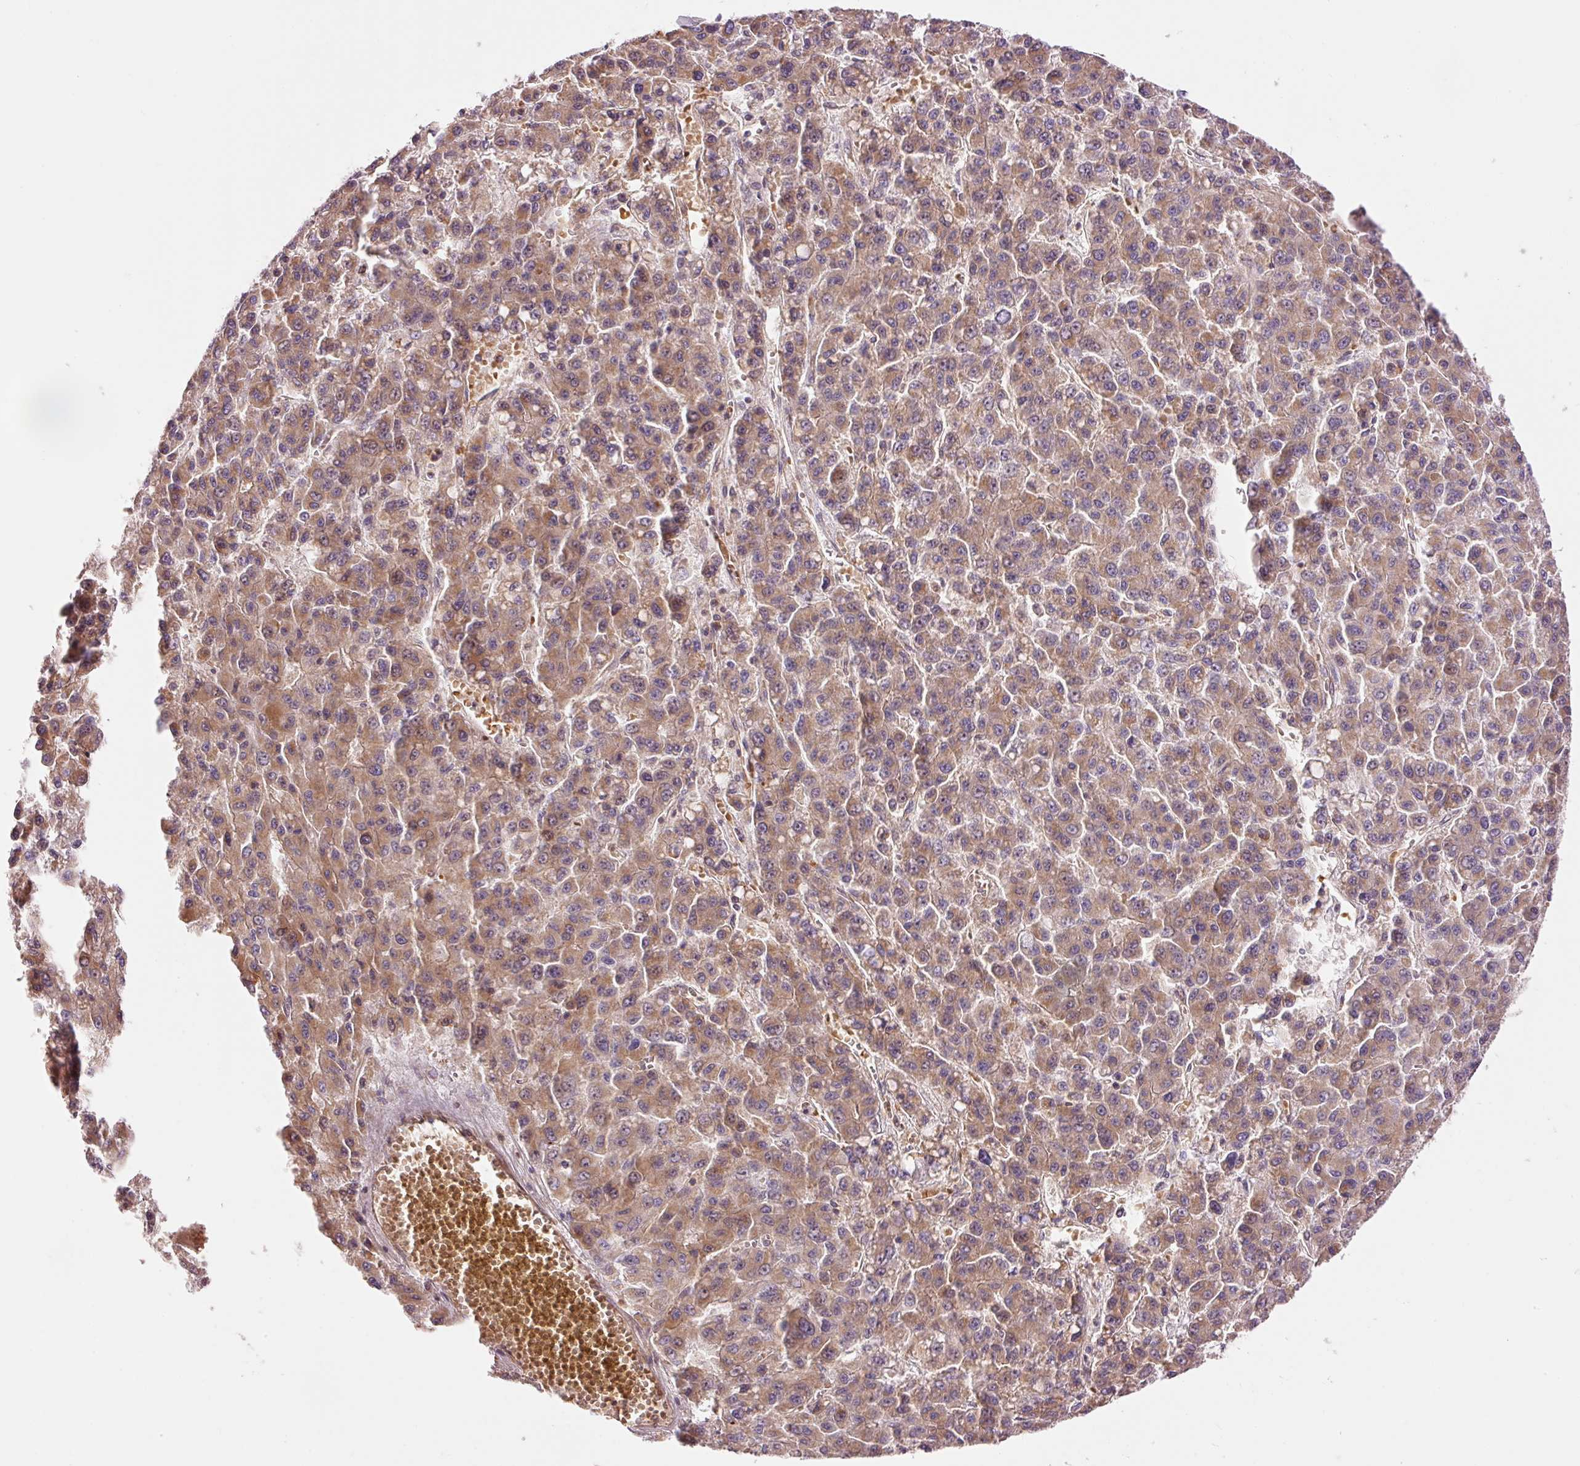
{"staining": {"intensity": "moderate", "quantity": ">75%", "location": "cytoplasmic/membranous"}, "tissue": "liver cancer", "cell_type": "Tumor cells", "image_type": "cancer", "snomed": [{"axis": "morphology", "description": "Carcinoma, Hepatocellular, NOS"}, {"axis": "topography", "description": "Liver"}], "caption": "Human liver cancer stained with a protein marker exhibits moderate staining in tumor cells.", "gene": "ADCY4", "patient": {"sex": "male", "age": 70}}